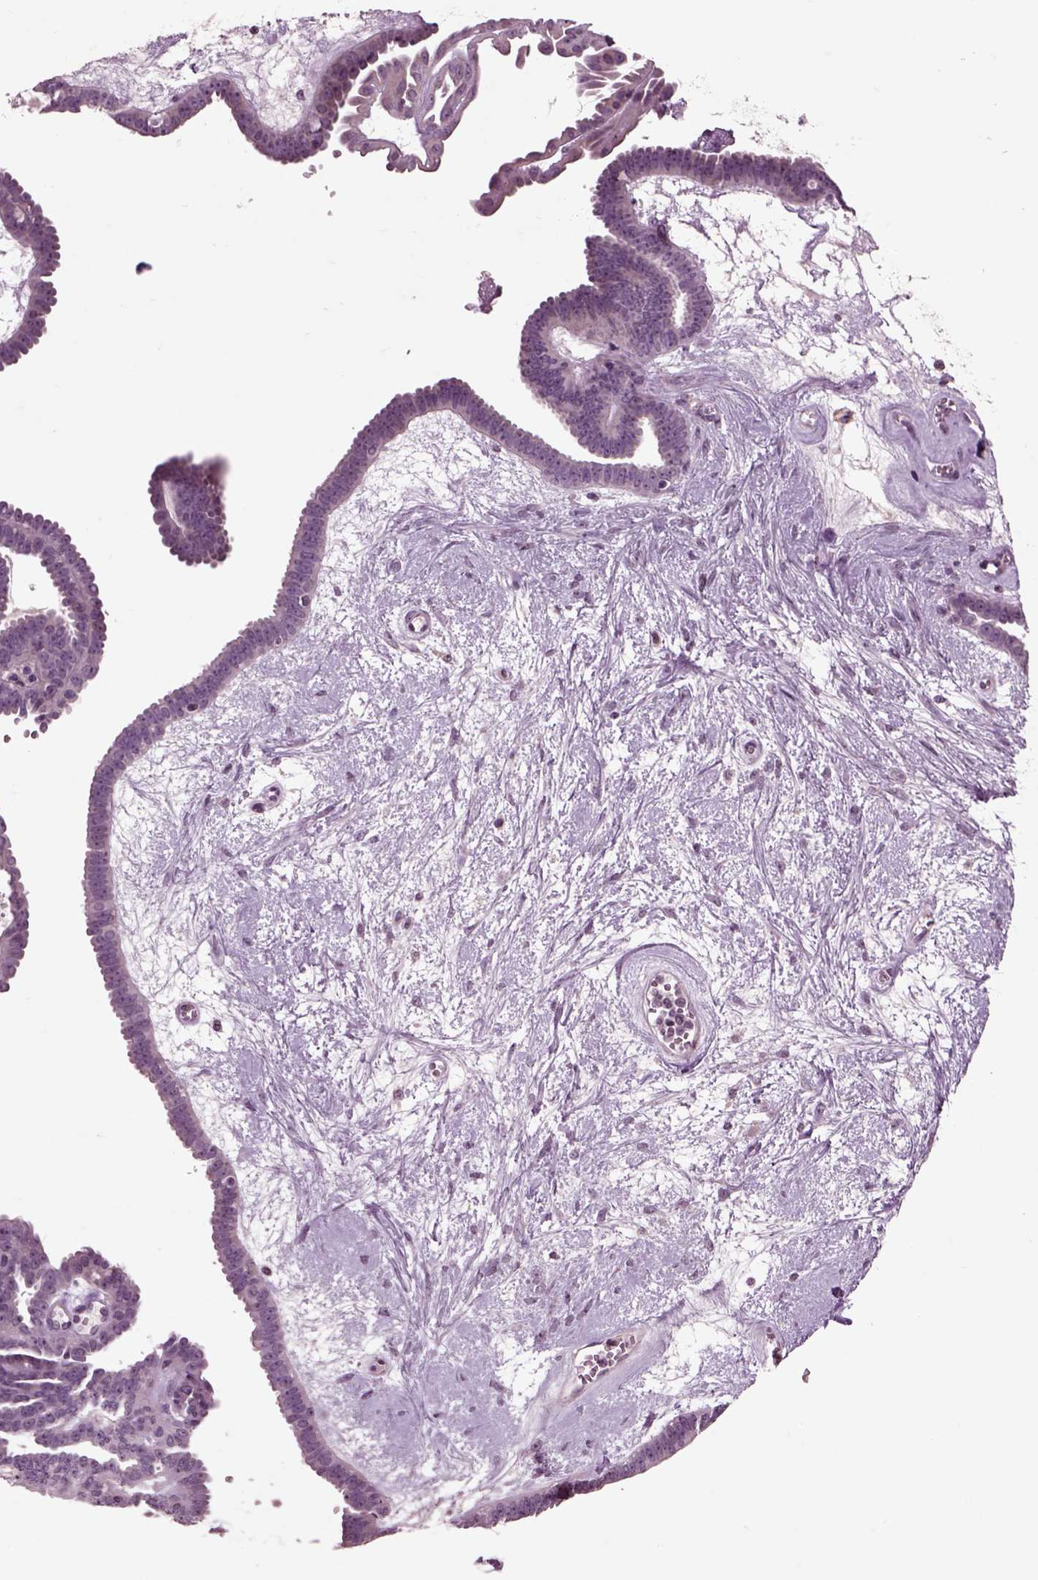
{"staining": {"intensity": "negative", "quantity": "none", "location": "none"}, "tissue": "ovarian cancer", "cell_type": "Tumor cells", "image_type": "cancer", "snomed": [{"axis": "morphology", "description": "Cystadenocarcinoma, serous, NOS"}, {"axis": "topography", "description": "Ovary"}], "caption": "Immunohistochemistry of serous cystadenocarcinoma (ovarian) exhibits no expression in tumor cells. Brightfield microscopy of immunohistochemistry (IHC) stained with DAB (3,3'-diaminobenzidine) (brown) and hematoxylin (blue), captured at high magnification.", "gene": "CHGB", "patient": {"sex": "female", "age": 71}}